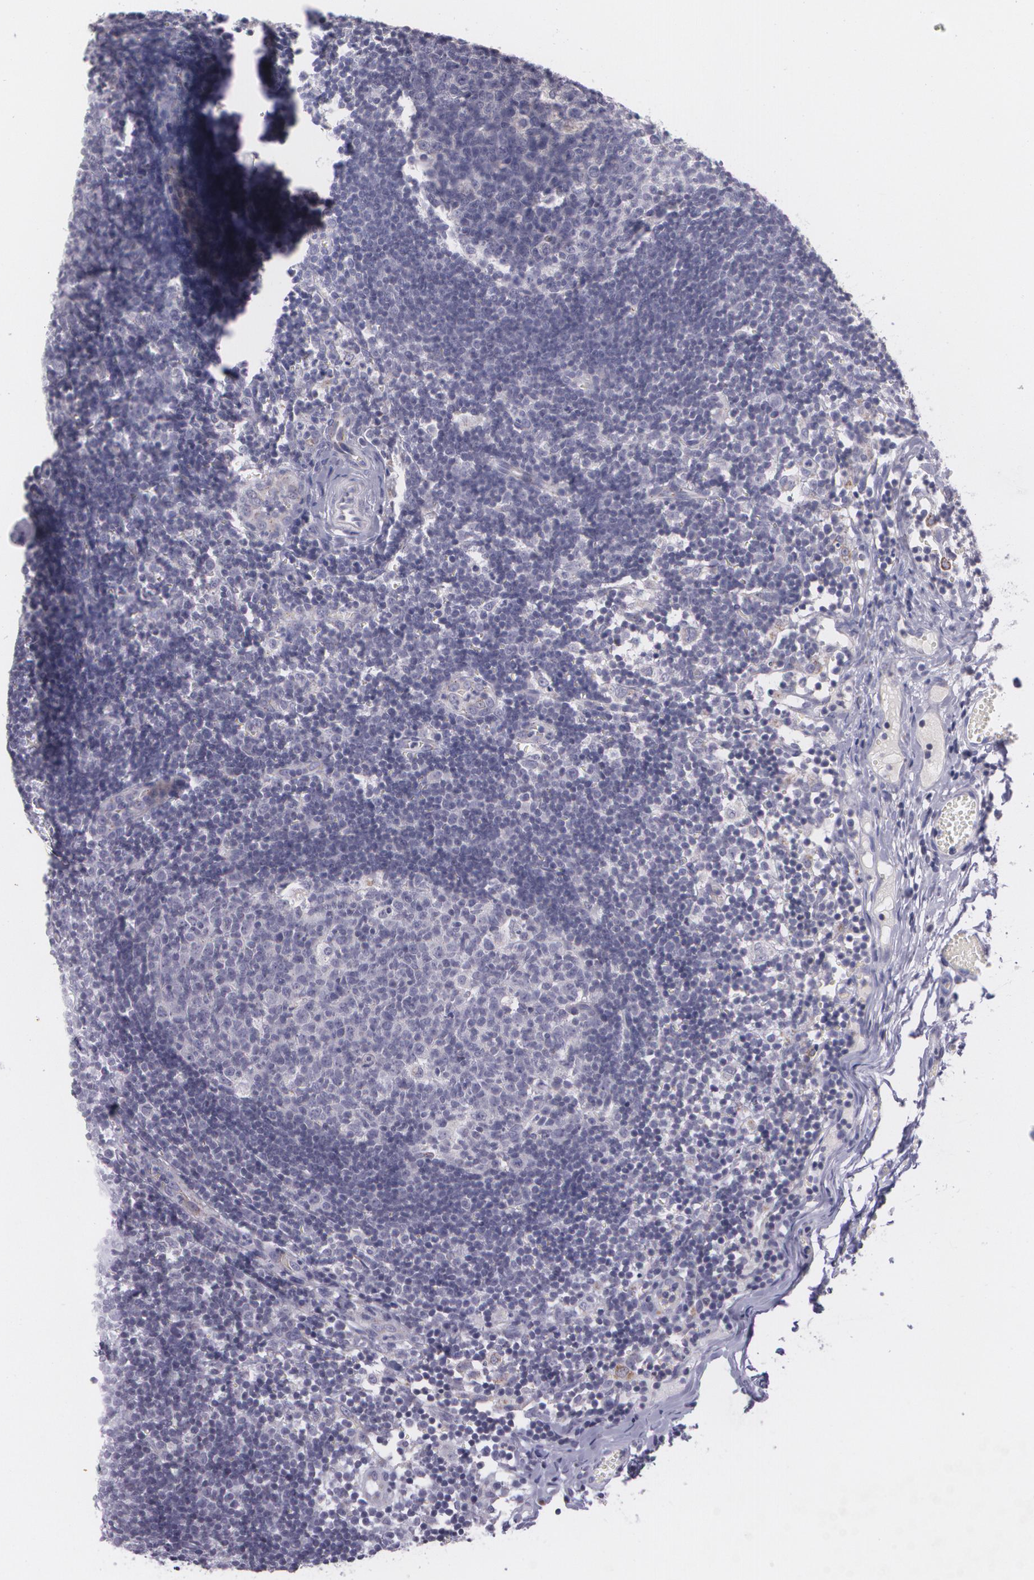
{"staining": {"intensity": "negative", "quantity": "none", "location": "none"}, "tissue": "lymph node", "cell_type": "Germinal center cells", "image_type": "normal", "snomed": [{"axis": "morphology", "description": "Normal tissue, NOS"}, {"axis": "morphology", "description": "Inflammation, NOS"}, {"axis": "topography", "description": "Lymph node"}, {"axis": "topography", "description": "Salivary gland"}], "caption": "IHC histopathology image of benign lymph node: human lymph node stained with DAB (3,3'-diaminobenzidine) reveals no significant protein expression in germinal center cells. (DAB immunohistochemistry, high magnification).", "gene": "CILK1", "patient": {"sex": "male", "age": 3}}